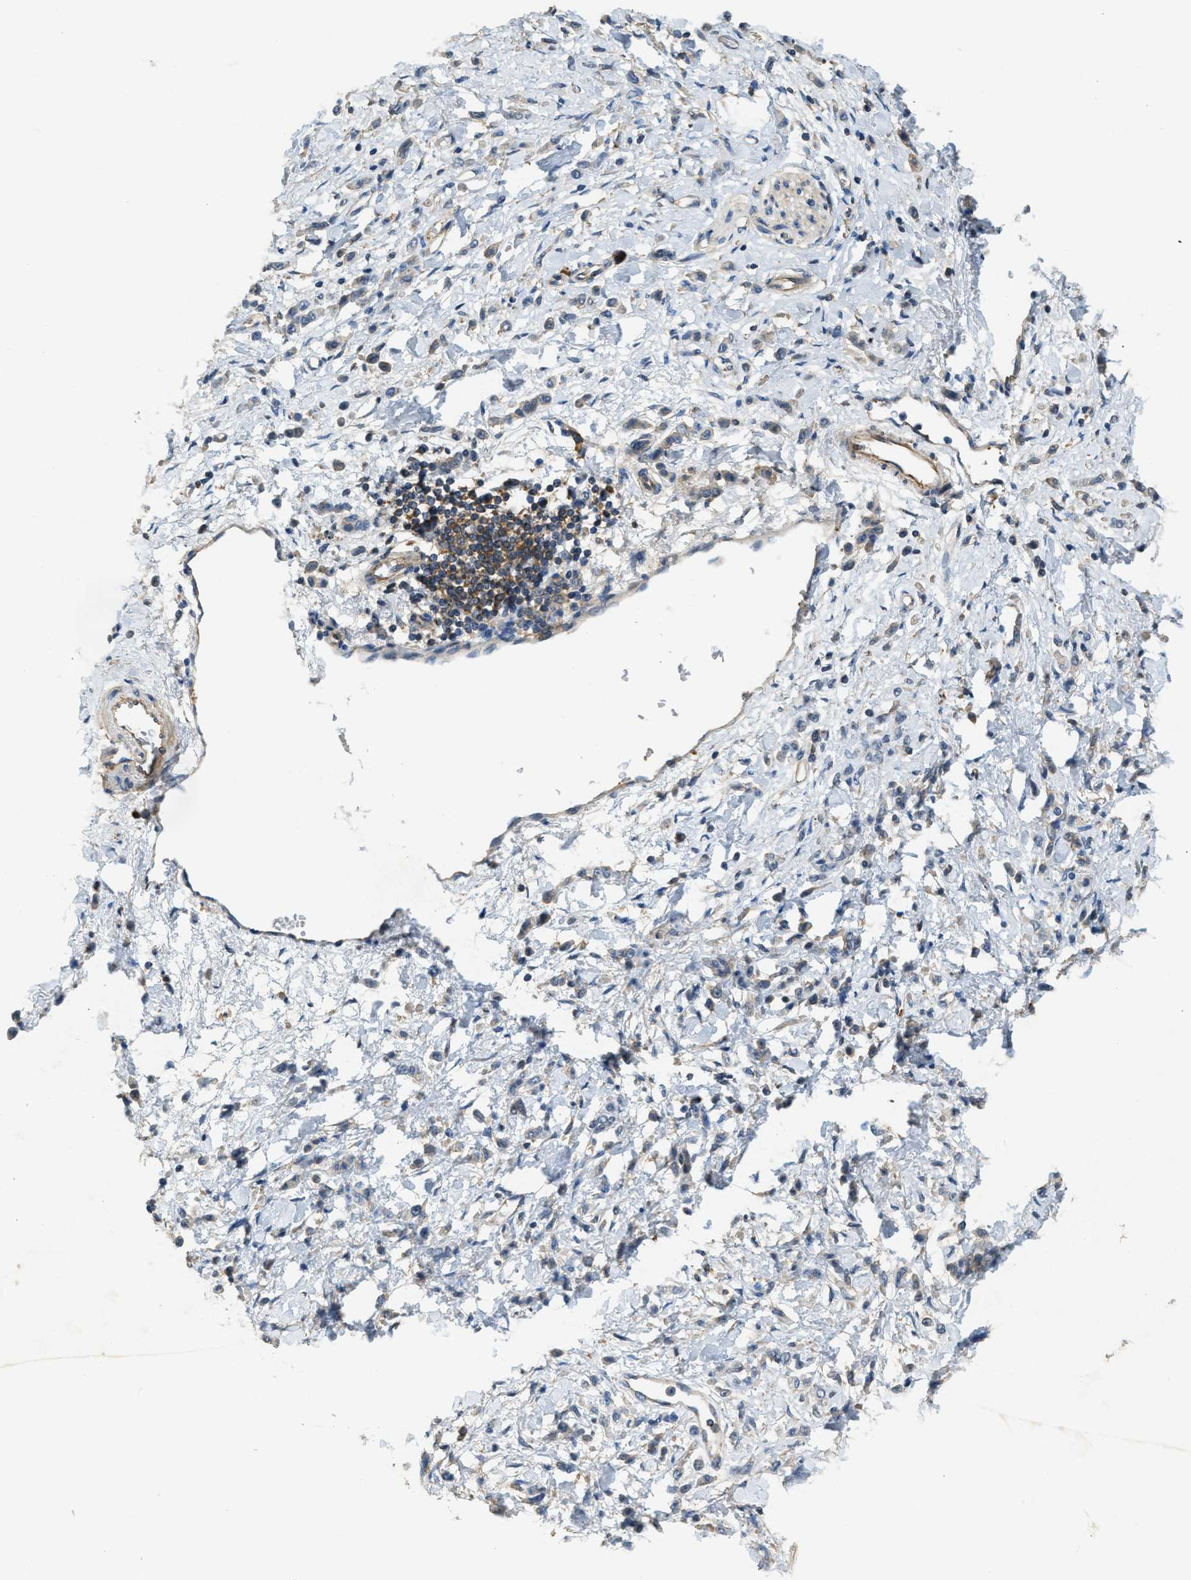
{"staining": {"intensity": "negative", "quantity": "none", "location": "none"}, "tissue": "stomach cancer", "cell_type": "Tumor cells", "image_type": "cancer", "snomed": [{"axis": "morphology", "description": "Normal tissue, NOS"}, {"axis": "morphology", "description": "Adenocarcinoma, NOS"}, {"axis": "topography", "description": "Stomach"}], "caption": "Micrograph shows no protein staining in tumor cells of stomach cancer (adenocarcinoma) tissue.", "gene": "CFLAR", "patient": {"sex": "male", "age": 82}}